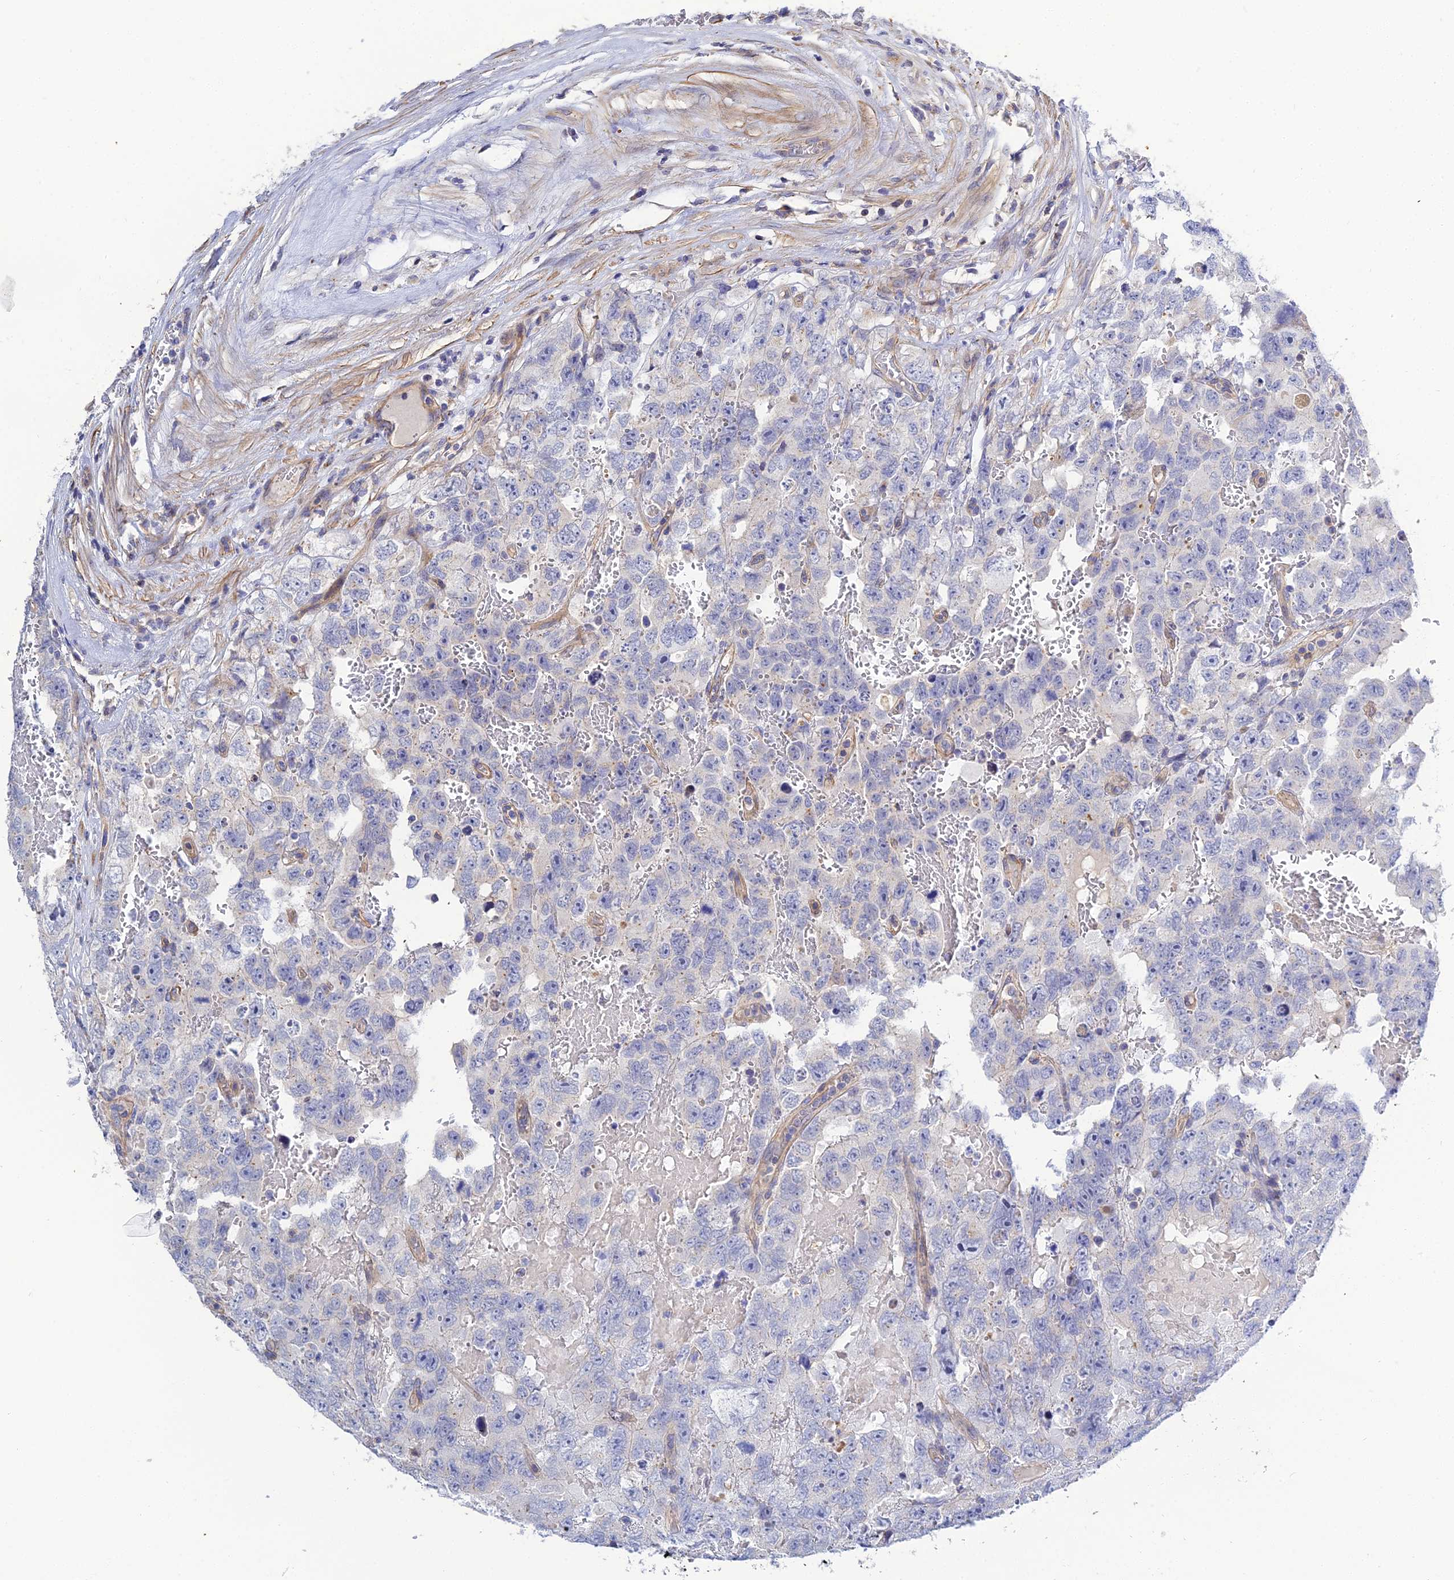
{"staining": {"intensity": "negative", "quantity": "none", "location": "none"}, "tissue": "testis cancer", "cell_type": "Tumor cells", "image_type": "cancer", "snomed": [{"axis": "morphology", "description": "Carcinoma, Embryonal, NOS"}, {"axis": "topography", "description": "Testis"}], "caption": "Protein analysis of embryonal carcinoma (testis) displays no significant staining in tumor cells.", "gene": "APOBEC3H", "patient": {"sex": "male", "age": 45}}